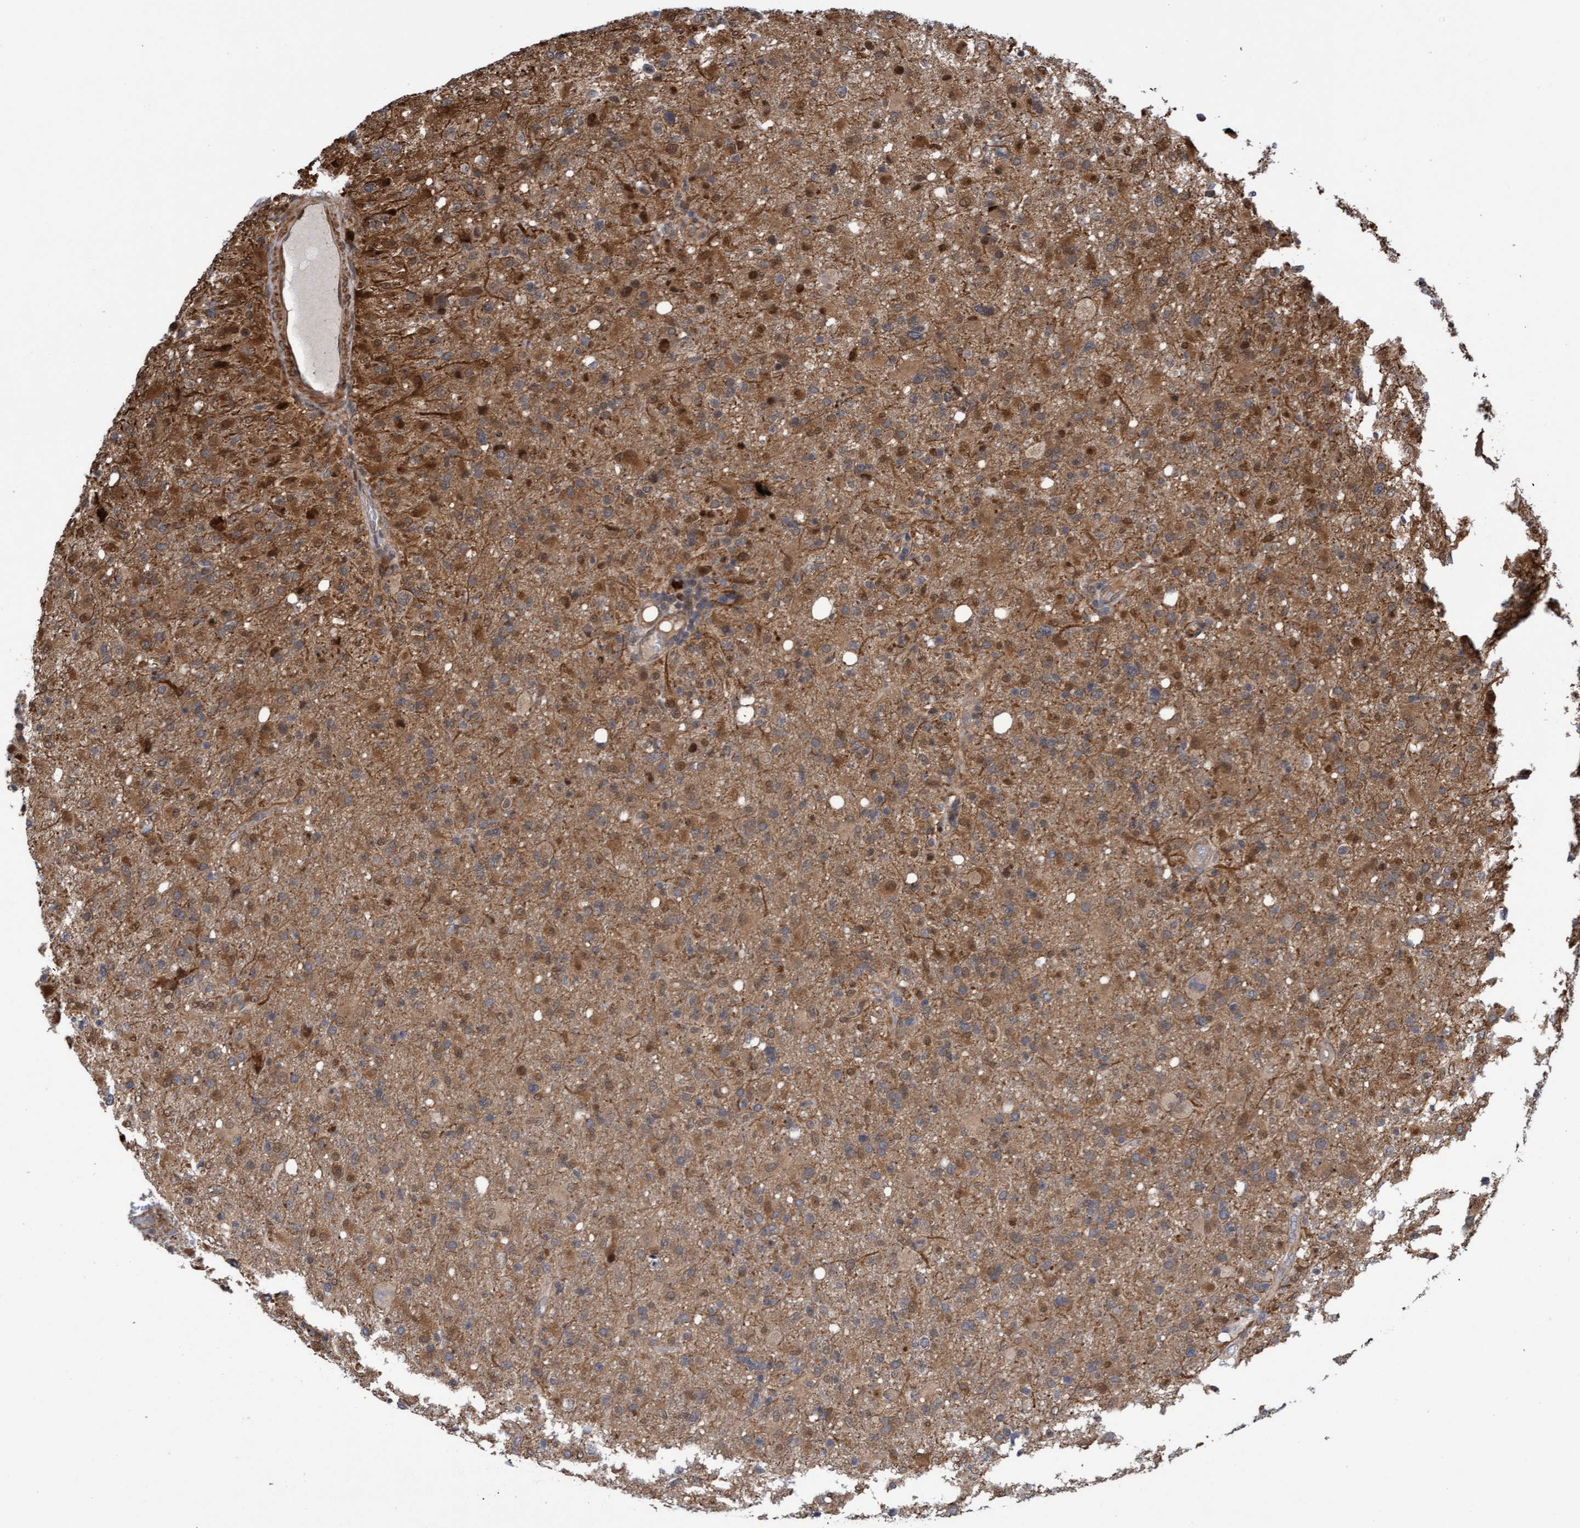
{"staining": {"intensity": "moderate", "quantity": ">75%", "location": "cytoplasmic/membranous,nuclear"}, "tissue": "glioma", "cell_type": "Tumor cells", "image_type": "cancer", "snomed": [{"axis": "morphology", "description": "Glioma, malignant, High grade"}, {"axis": "topography", "description": "Brain"}], "caption": "Glioma was stained to show a protein in brown. There is medium levels of moderate cytoplasmic/membranous and nuclear expression in approximately >75% of tumor cells.", "gene": "ITFG1", "patient": {"sex": "female", "age": 57}}